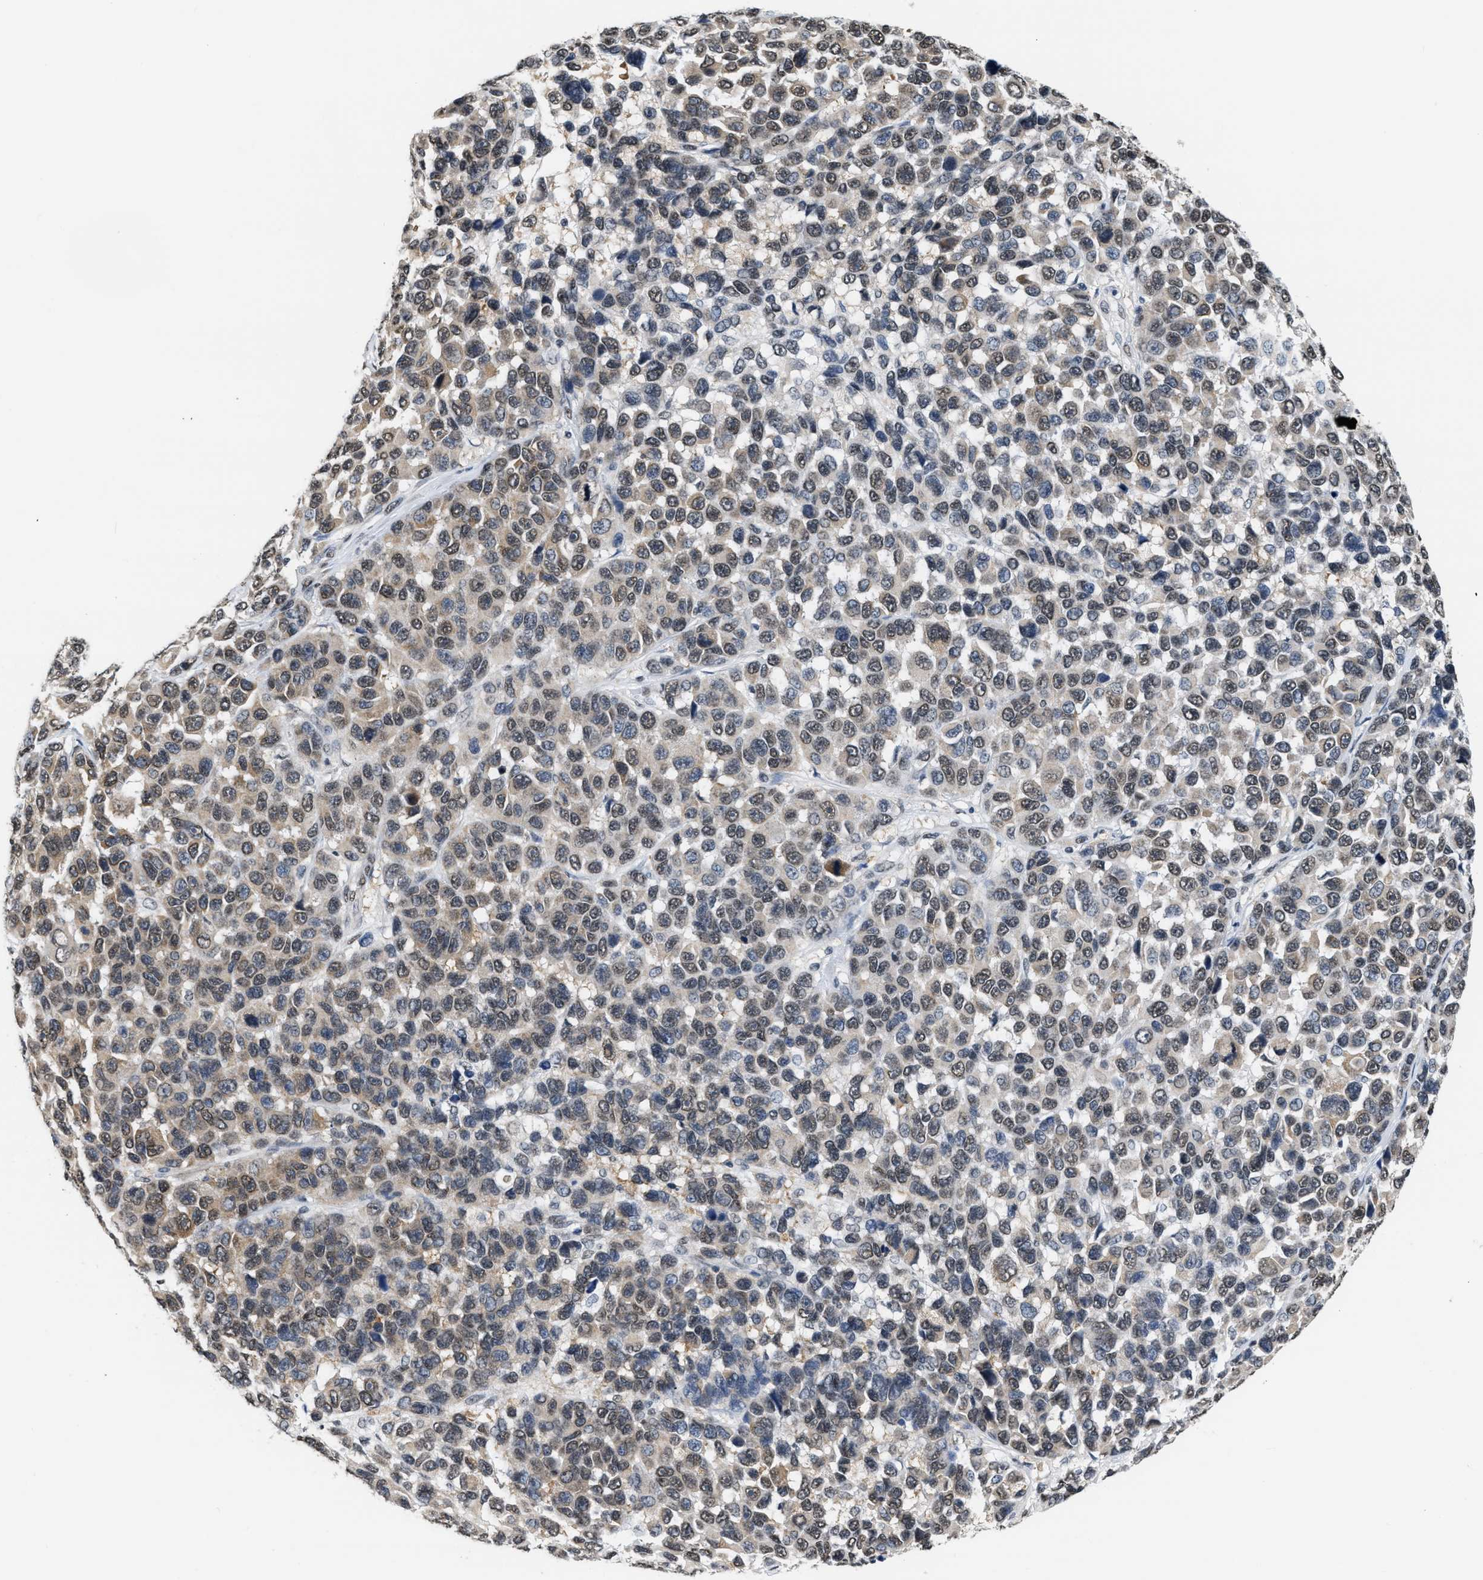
{"staining": {"intensity": "weak", "quantity": ">75%", "location": "cytoplasmic/membranous,nuclear"}, "tissue": "melanoma", "cell_type": "Tumor cells", "image_type": "cancer", "snomed": [{"axis": "morphology", "description": "Malignant melanoma, NOS"}, {"axis": "topography", "description": "Skin"}], "caption": "Melanoma stained for a protein (brown) demonstrates weak cytoplasmic/membranous and nuclear positive expression in about >75% of tumor cells.", "gene": "RAF1", "patient": {"sex": "male", "age": 53}}